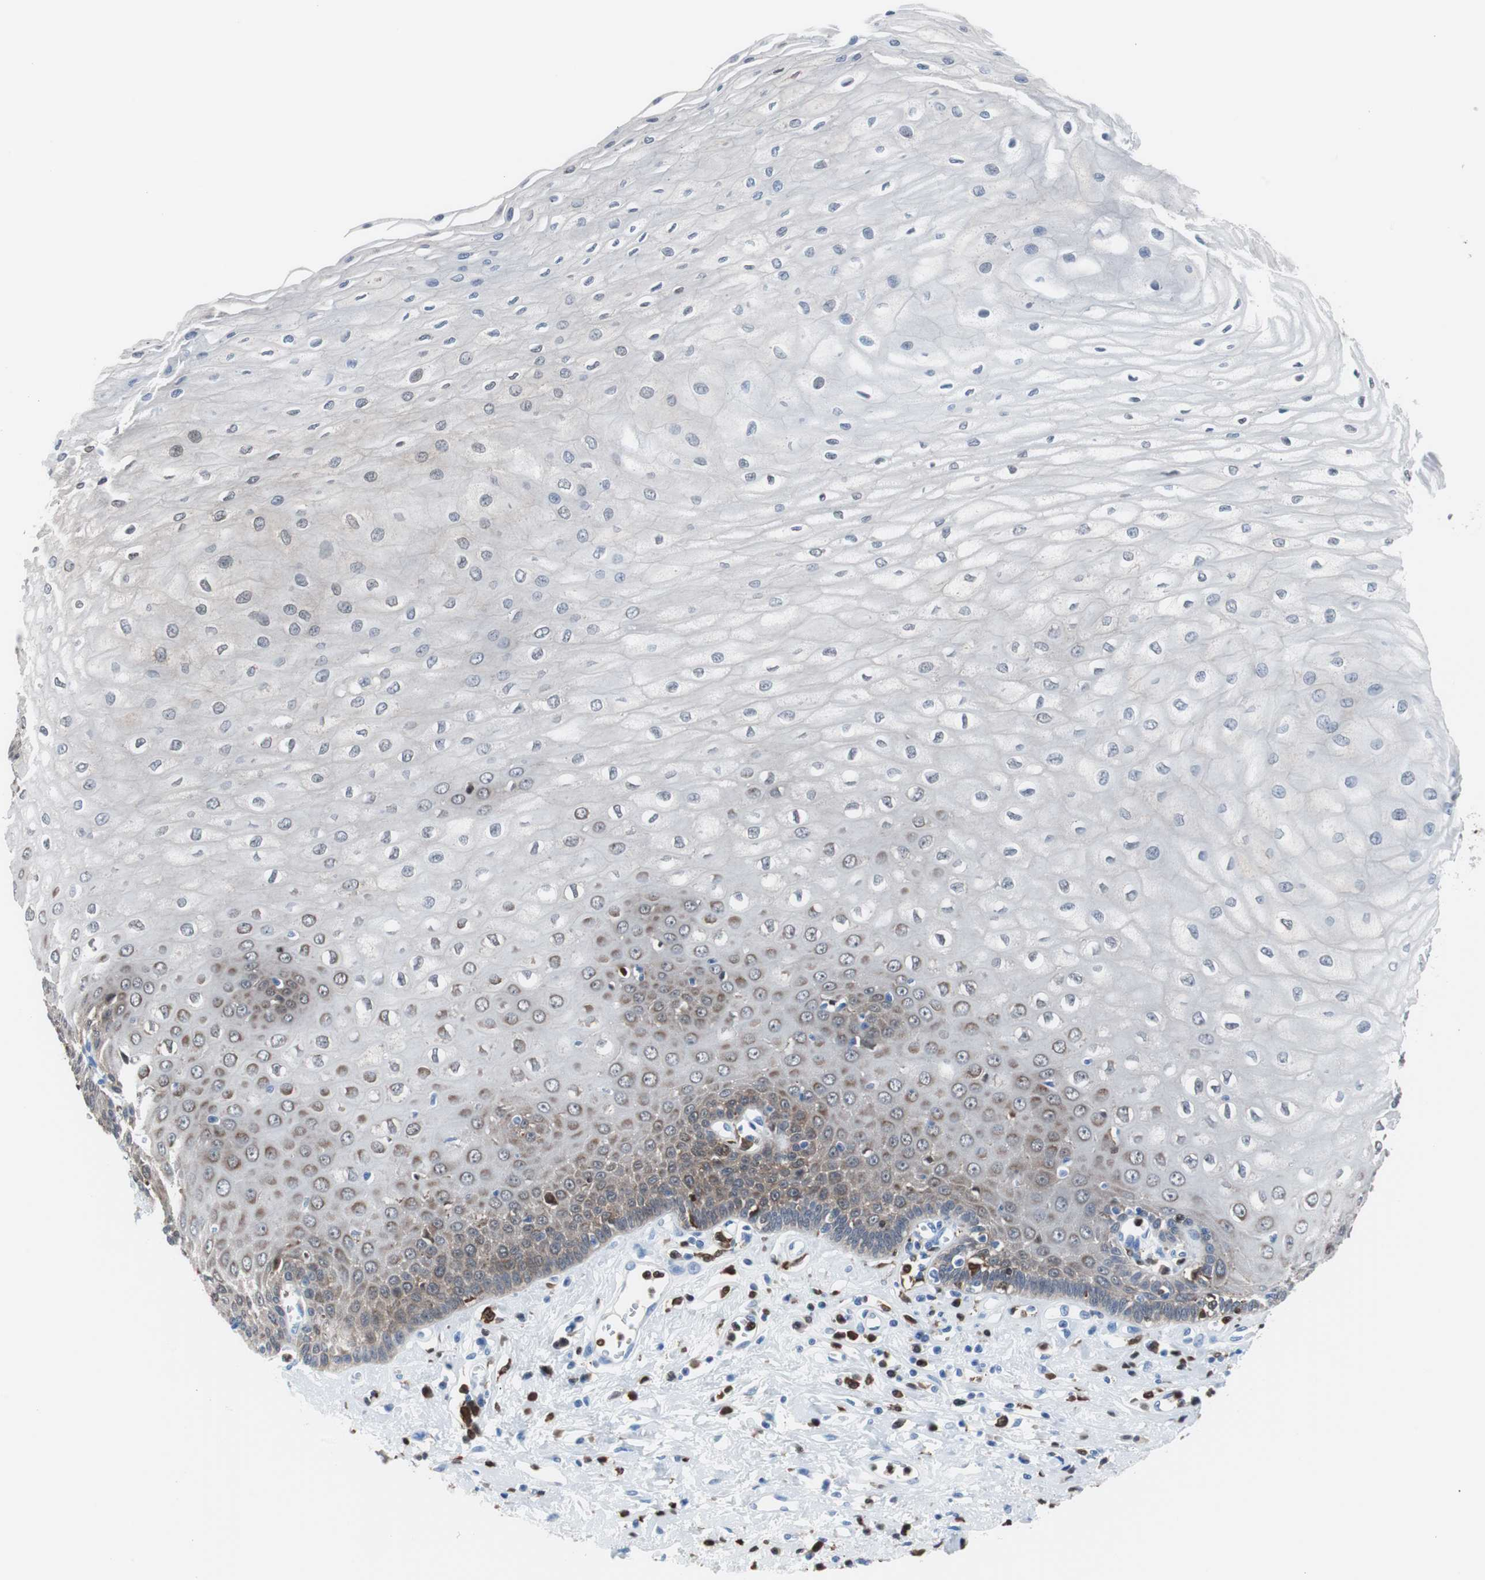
{"staining": {"intensity": "moderate", "quantity": "25%-75%", "location": "cytoplasmic/membranous"}, "tissue": "esophagus", "cell_type": "Squamous epithelial cells", "image_type": "normal", "snomed": [{"axis": "morphology", "description": "Normal tissue, NOS"}, {"axis": "morphology", "description": "Squamous cell carcinoma, NOS"}, {"axis": "topography", "description": "Esophagus"}], "caption": "Immunohistochemical staining of benign human esophagus displays medium levels of moderate cytoplasmic/membranous positivity in about 25%-75% of squamous epithelial cells. Using DAB (3,3'-diaminobenzidine) (brown) and hematoxylin (blue) stains, captured at high magnification using brightfield microscopy.", "gene": "SYK", "patient": {"sex": "male", "age": 65}}